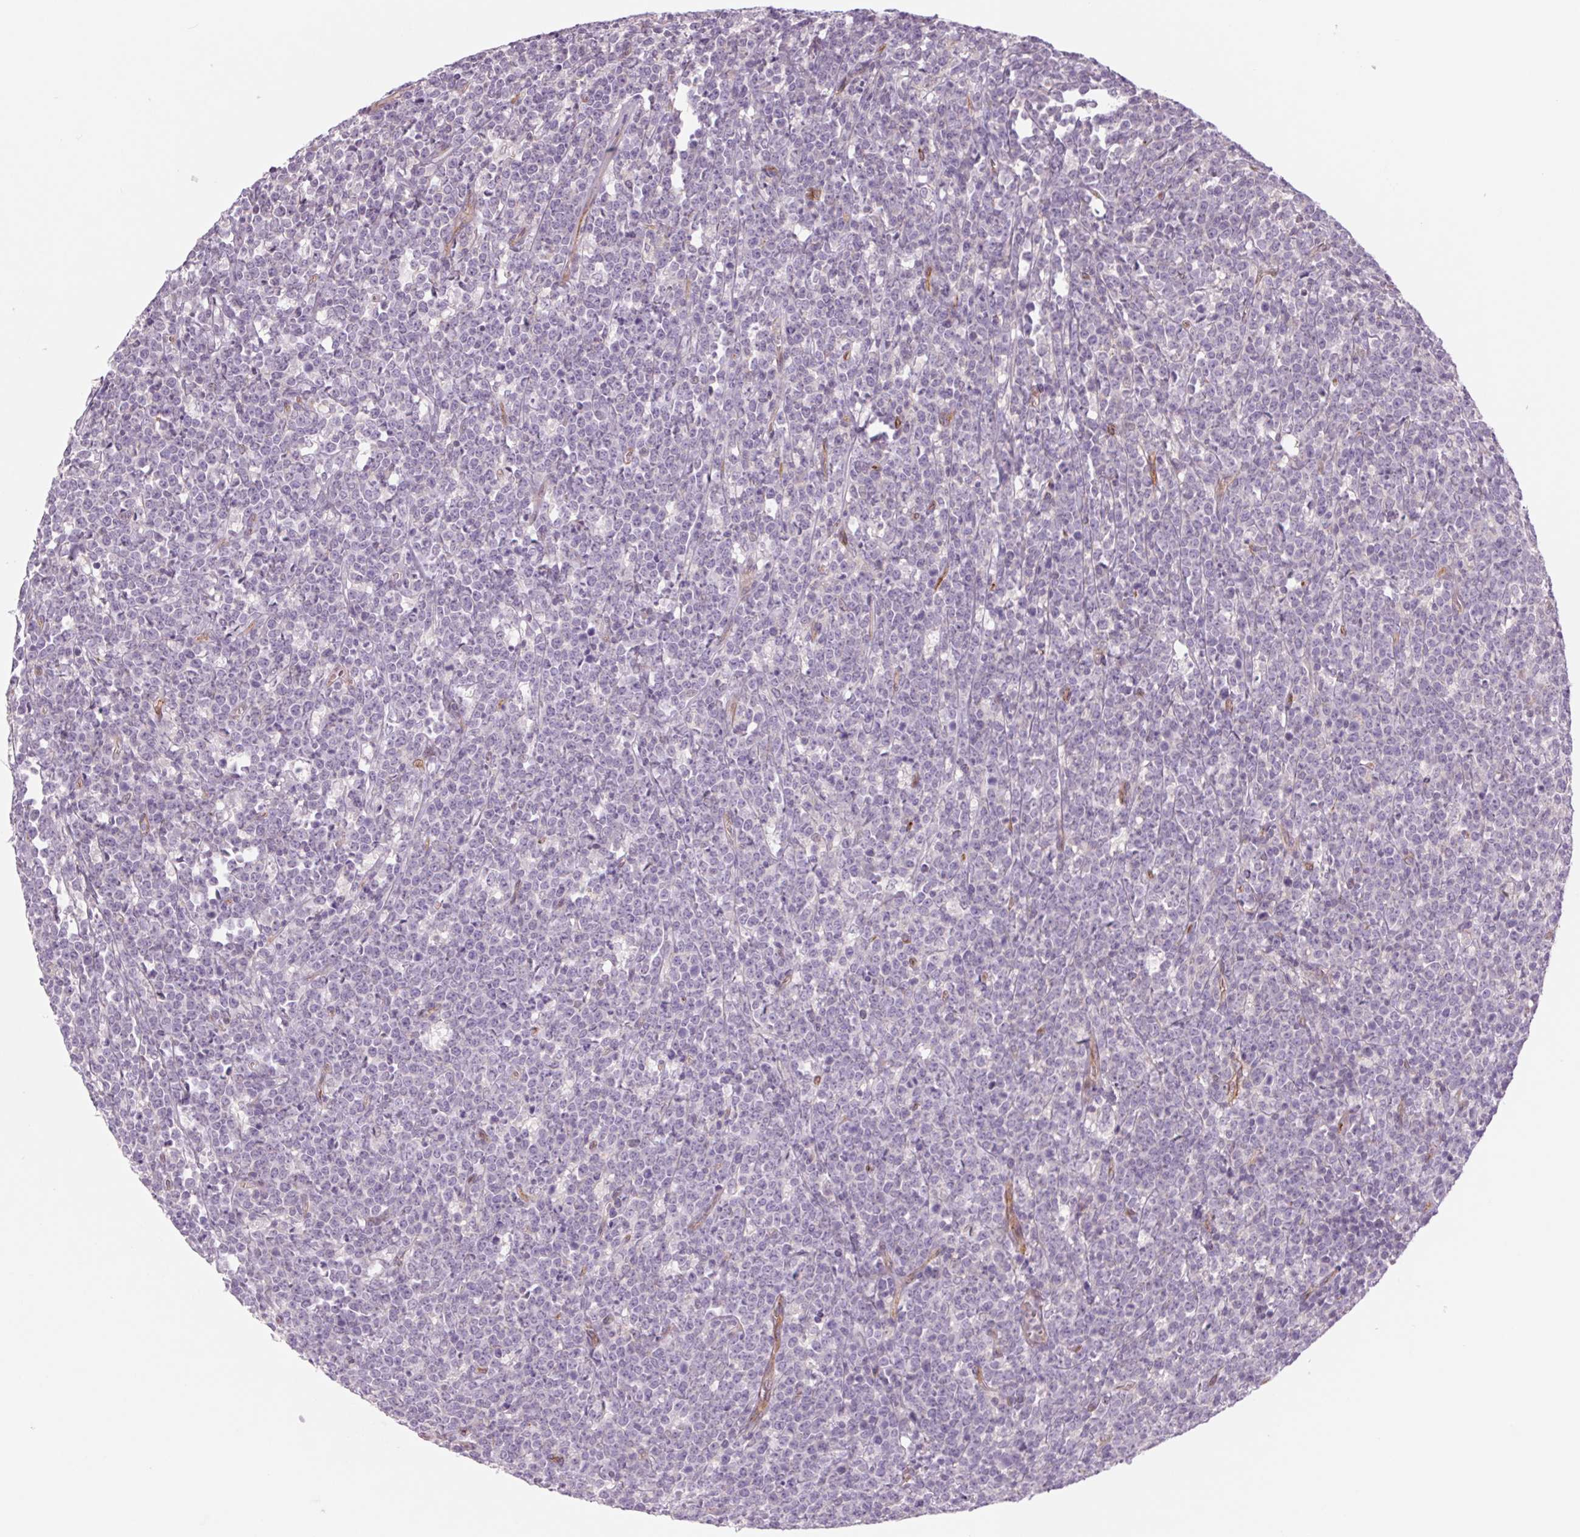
{"staining": {"intensity": "negative", "quantity": "none", "location": "none"}, "tissue": "lymphoma", "cell_type": "Tumor cells", "image_type": "cancer", "snomed": [{"axis": "morphology", "description": "Malignant lymphoma, non-Hodgkin's type, High grade"}, {"axis": "topography", "description": "Small intestine"}], "caption": "Lymphoma stained for a protein using immunohistochemistry (IHC) demonstrates no expression tumor cells.", "gene": "MS4A13", "patient": {"sex": "female", "age": 56}}